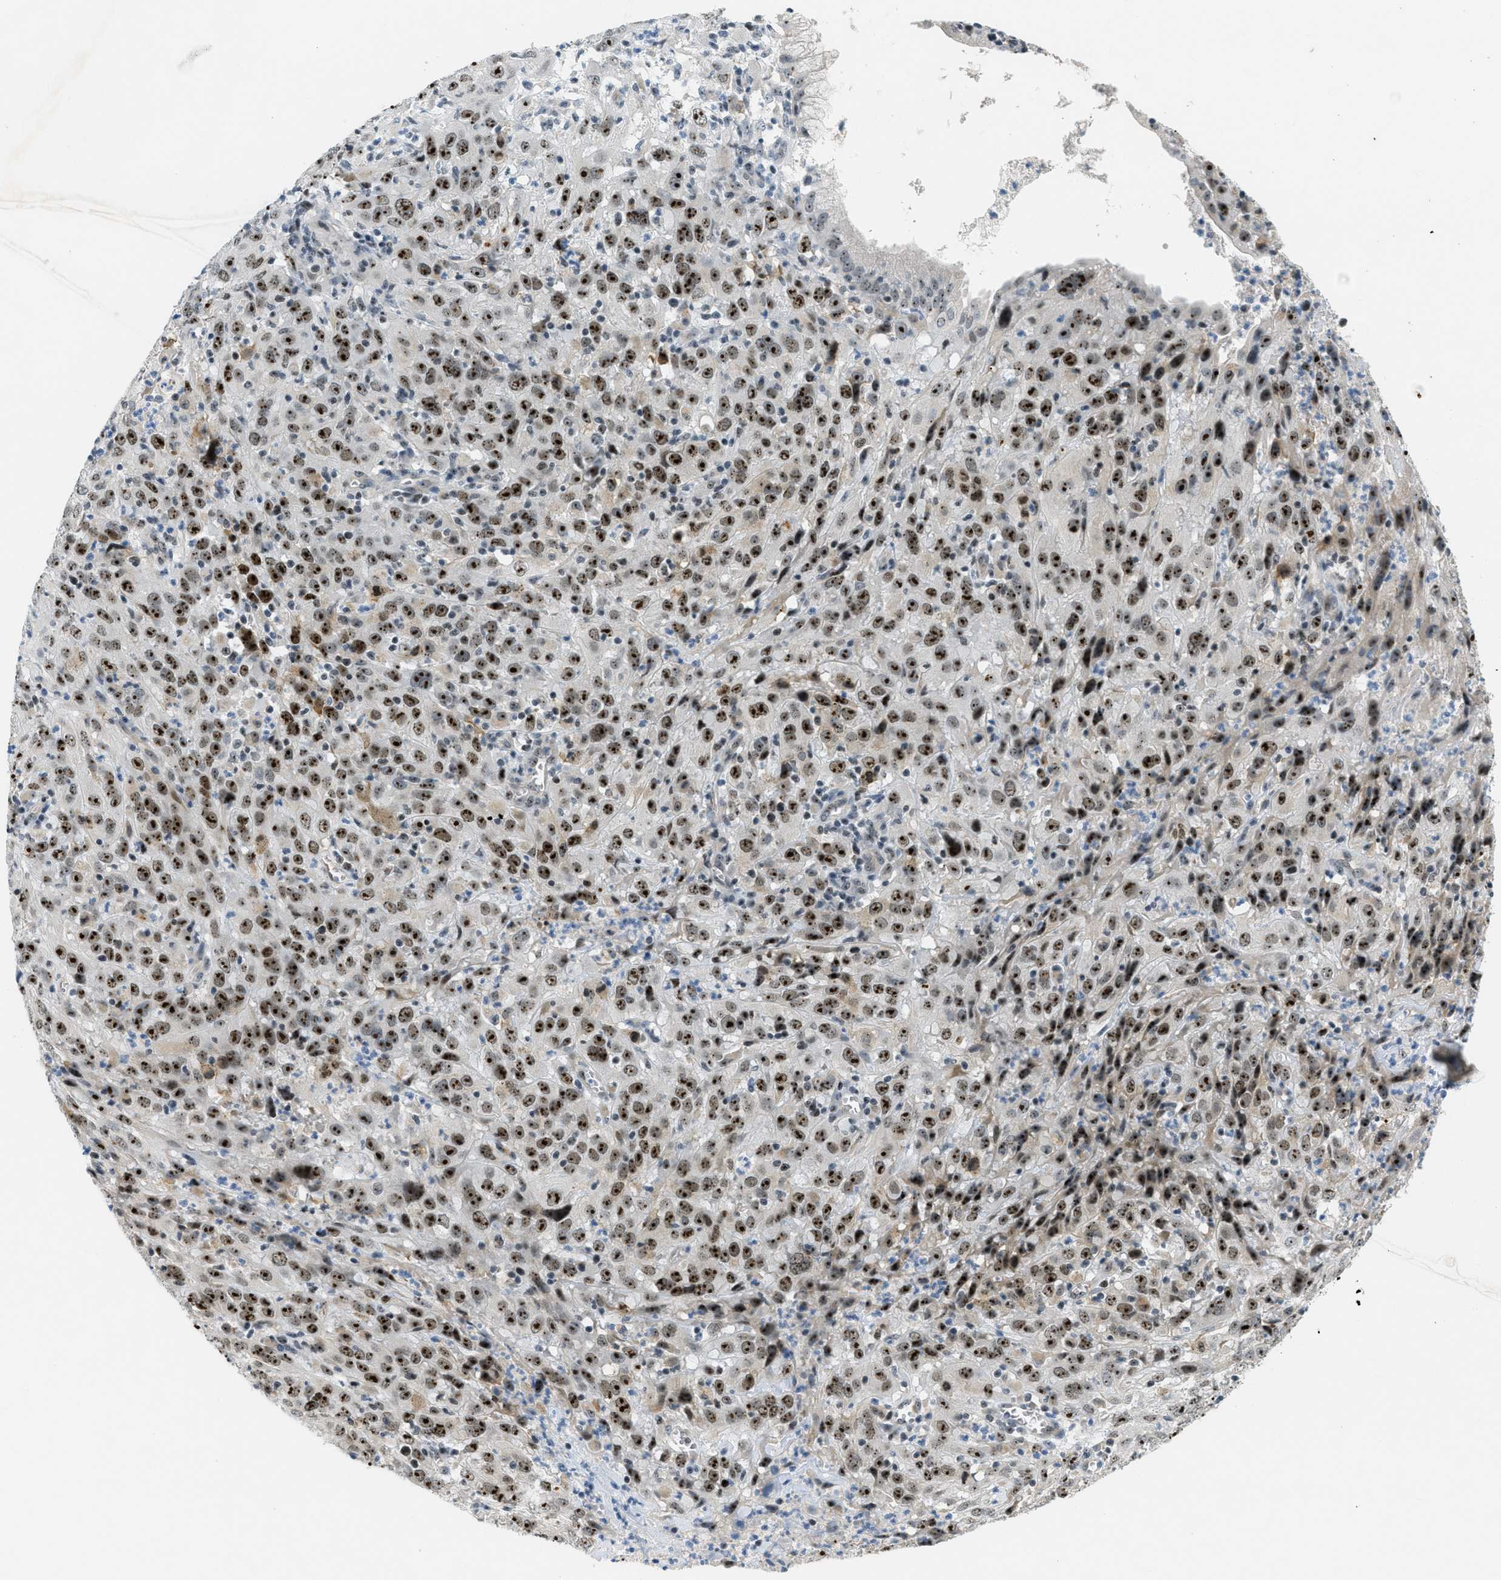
{"staining": {"intensity": "strong", "quantity": ">75%", "location": "nuclear"}, "tissue": "cervical cancer", "cell_type": "Tumor cells", "image_type": "cancer", "snomed": [{"axis": "morphology", "description": "Squamous cell carcinoma, NOS"}, {"axis": "topography", "description": "Cervix"}], "caption": "This is an image of immunohistochemistry staining of squamous cell carcinoma (cervical), which shows strong staining in the nuclear of tumor cells.", "gene": "DDX47", "patient": {"sex": "female", "age": 32}}